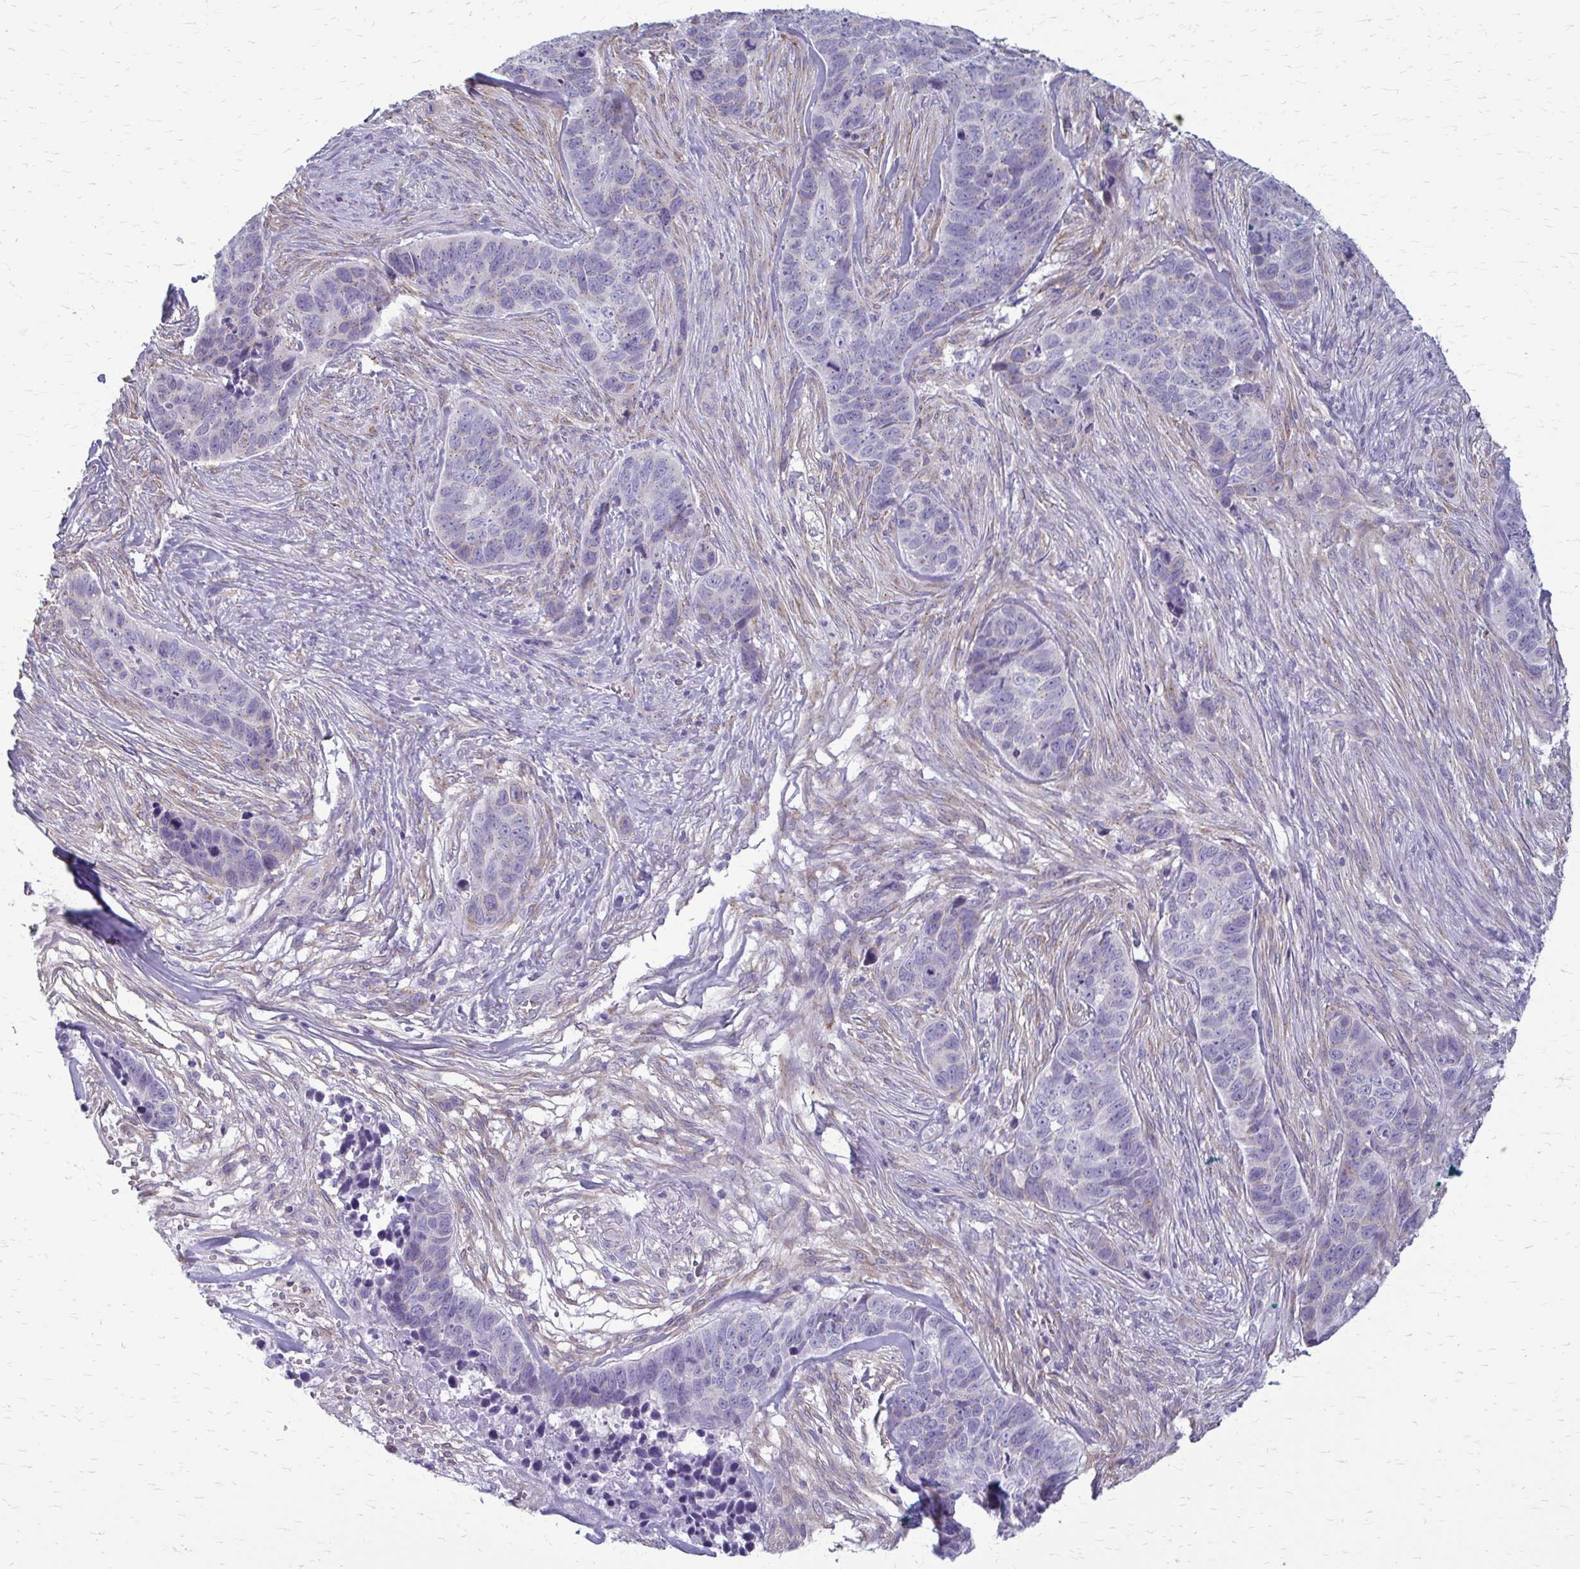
{"staining": {"intensity": "negative", "quantity": "none", "location": "none"}, "tissue": "skin cancer", "cell_type": "Tumor cells", "image_type": "cancer", "snomed": [{"axis": "morphology", "description": "Basal cell carcinoma"}, {"axis": "topography", "description": "Skin"}], "caption": "The immunohistochemistry (IHC) photomicrograph has no significant positivity in tumor cells of basal cell carcinoma (skin) tissue.", "gene": "DEPP1", "patient": {"sex": "female", "age": 82}}